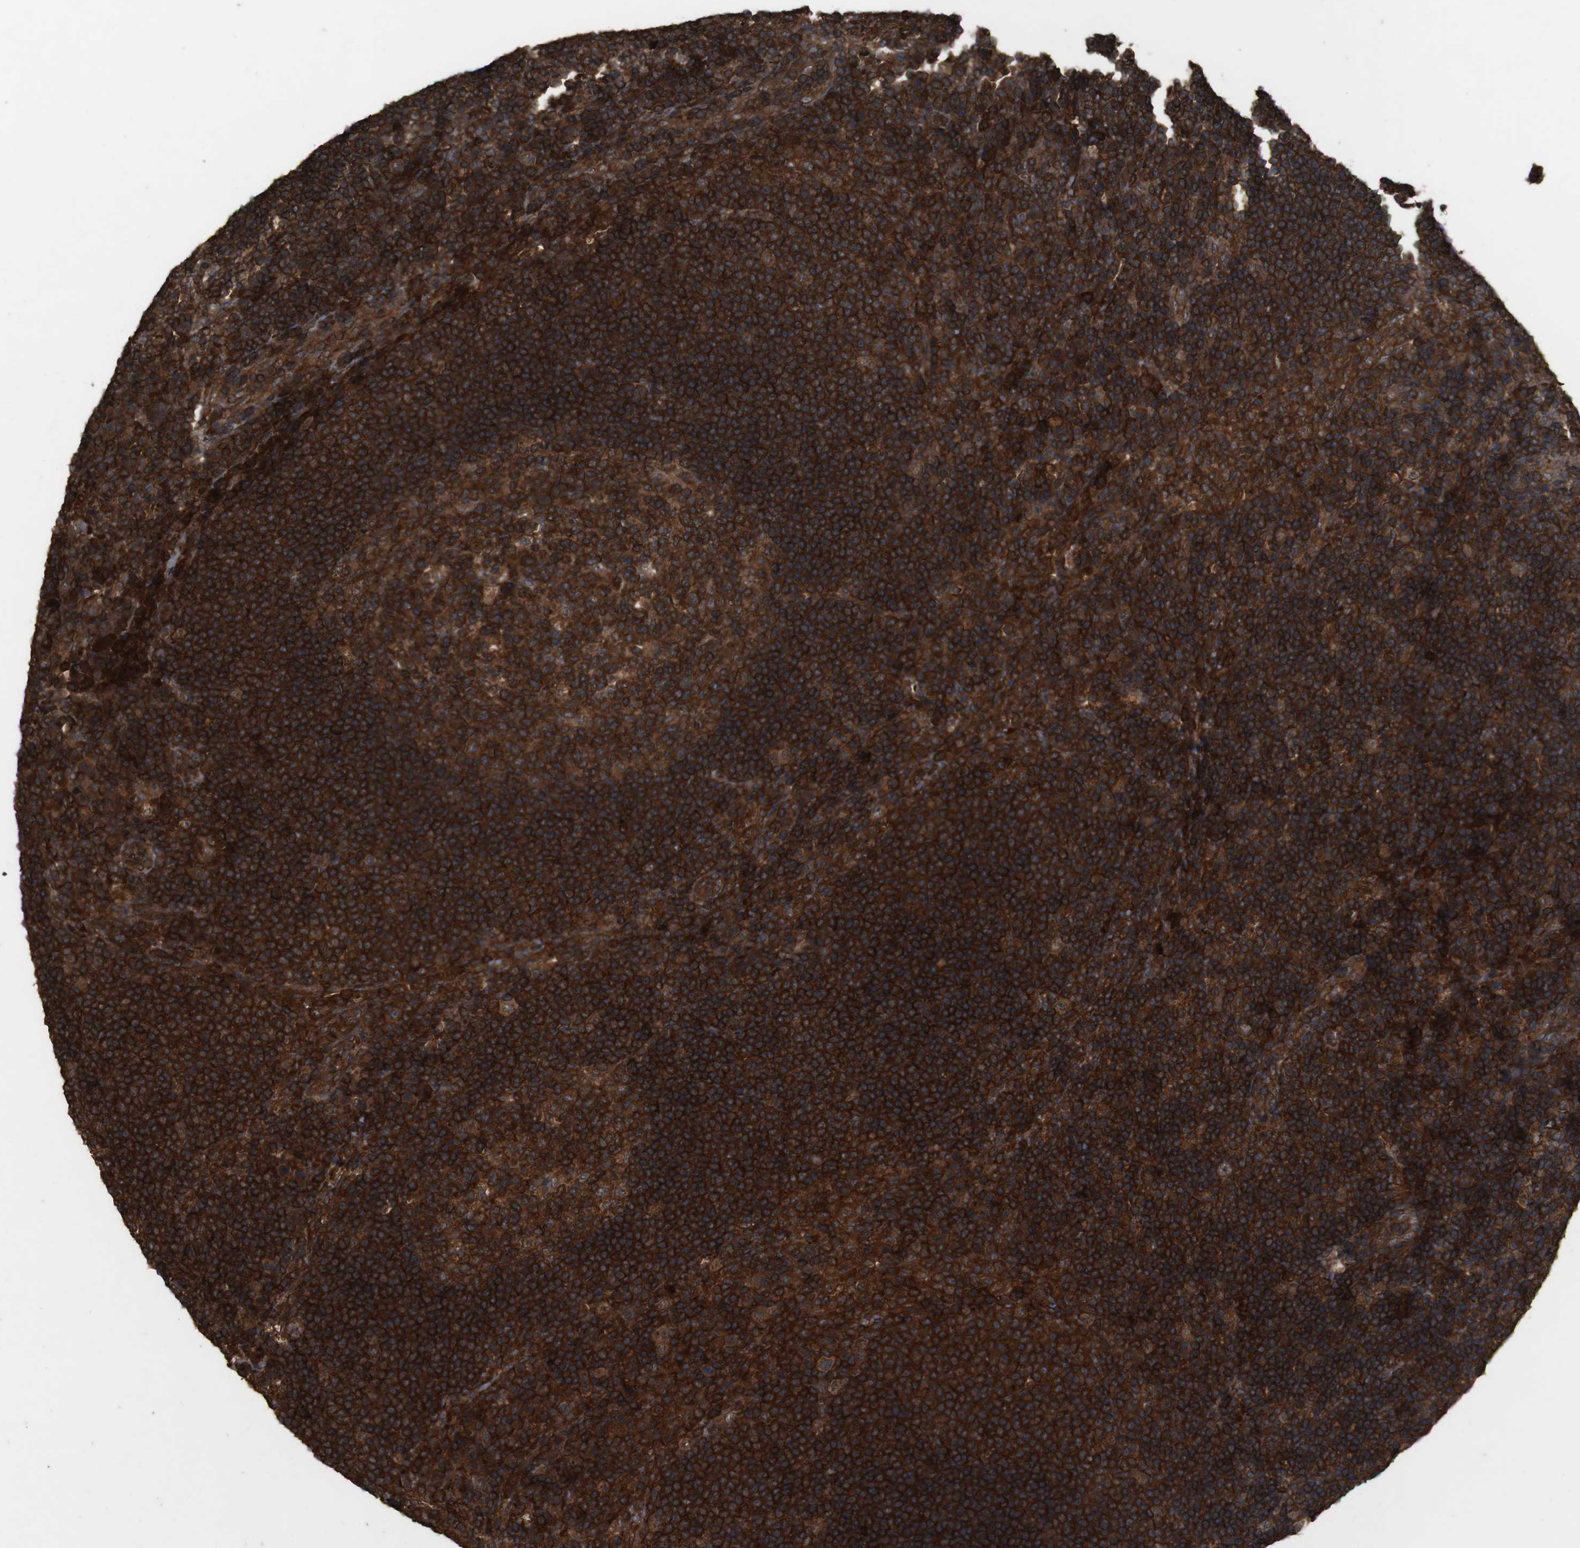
{"staining": {"intensity": "strong", "quantity": ">75%", "location": "cytoplasmic/membranous"}, "tissue": "lymph node", "cell_type": "Germinal center cells", "image_type": "normal", "snomed": [{"axis": "morphology", "description": "Normal tissue, NOS"}, {"axis": "topography", "description": "Lymph node"}], "caption": "High-power microscopy captured an immunohistochemistry image of normal lymph node, revealing strong cytoplasmic/membranous positivity in approximately >75% of germinal center cells. (Brightfield microscopy of DAB IHC at high magnification).", "gene": "BAG4", "patient": {"sex": "female", "age": 53}}